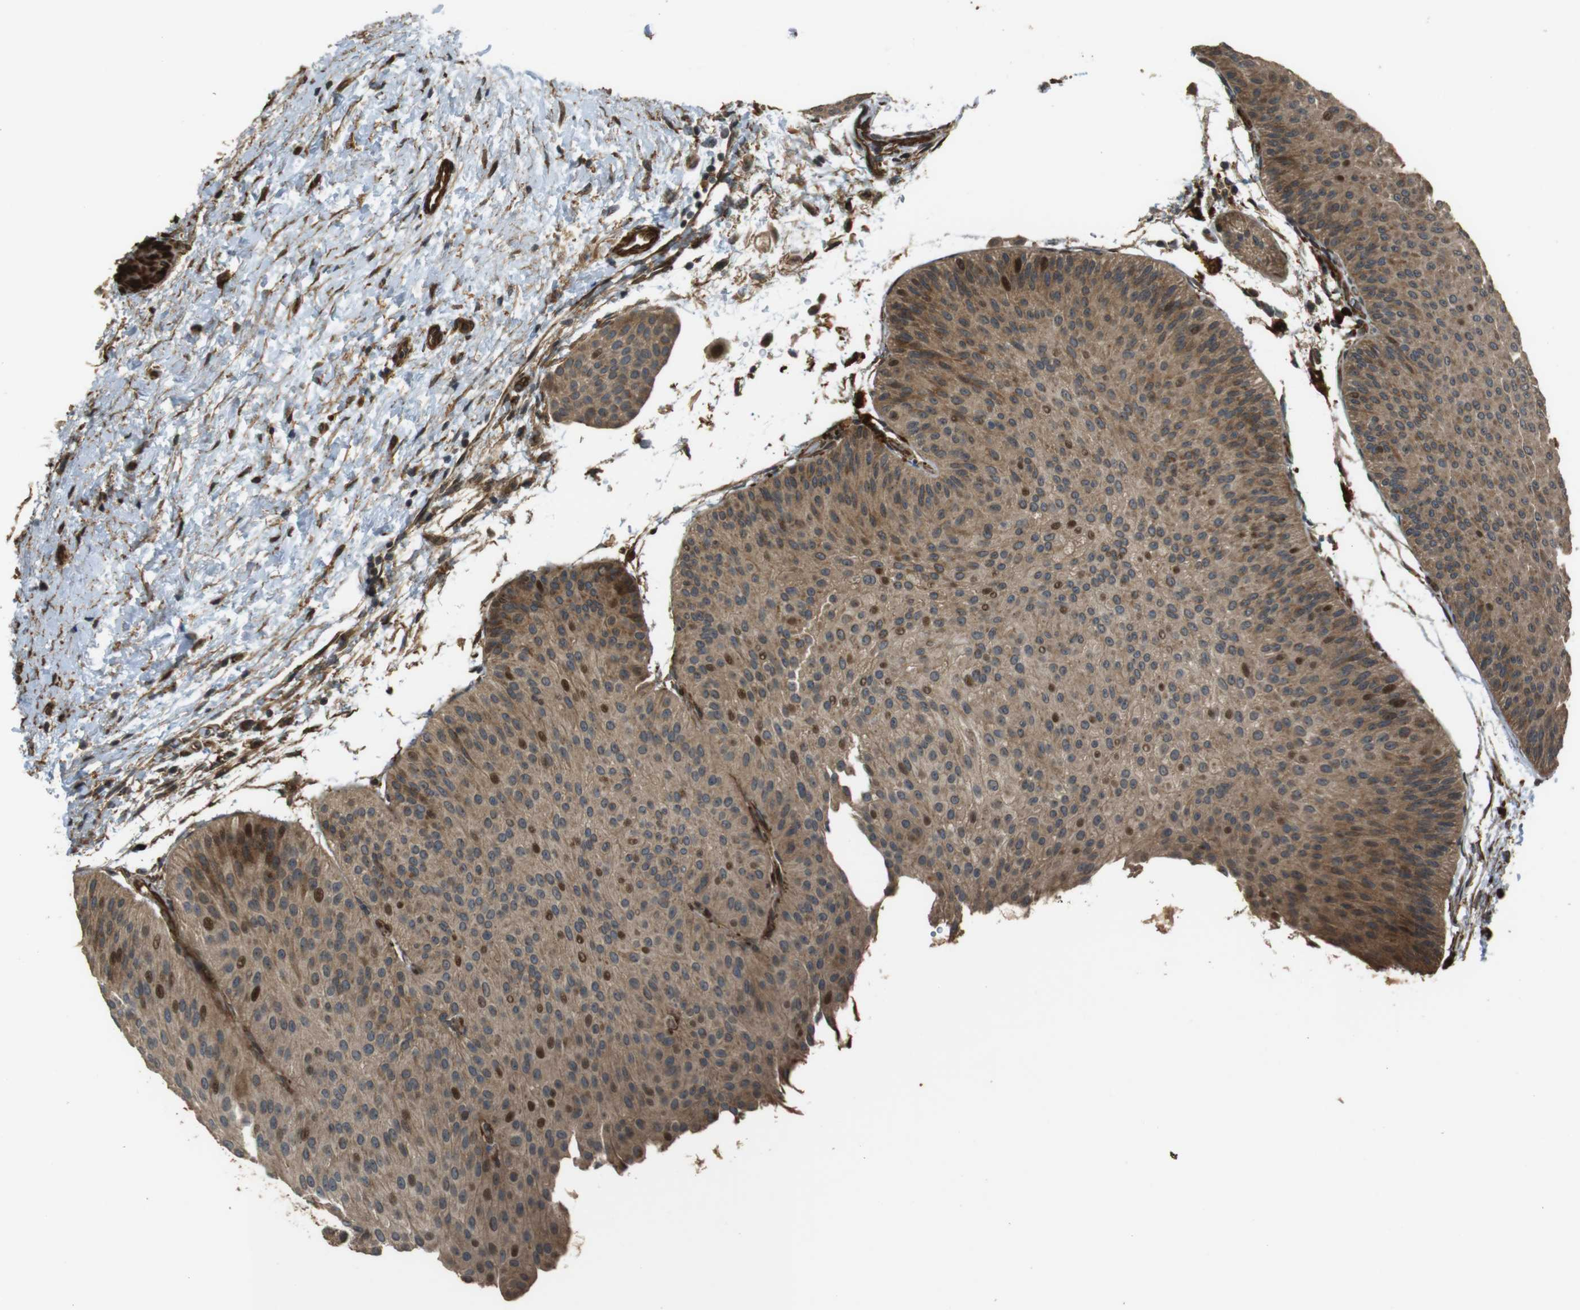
{"staining": {"intensity": "moderate", "quantity": ">75%", "location": "cytoplasmic/membranous"}, "tissue": "urothelial cancer", "cell_type": "Tumor cells", "image_type": "cancer", "snomed": [{"axis": "morphology", "description": "Urothelial carcinoma, Low grade"}, {"axis": "topography", "description": "Urinary bladder"}], "caption": "Immunohistochemistry (IHC) micrograph of human low-grade urothelial carcinoma stained for a protein (brown), which displays medium levels of moderate cytoplasmic/membranous staining in approximately >75% of tumor cells.", "gene": "MSRB3", "patient": {"sex": "female", "age": 60}}